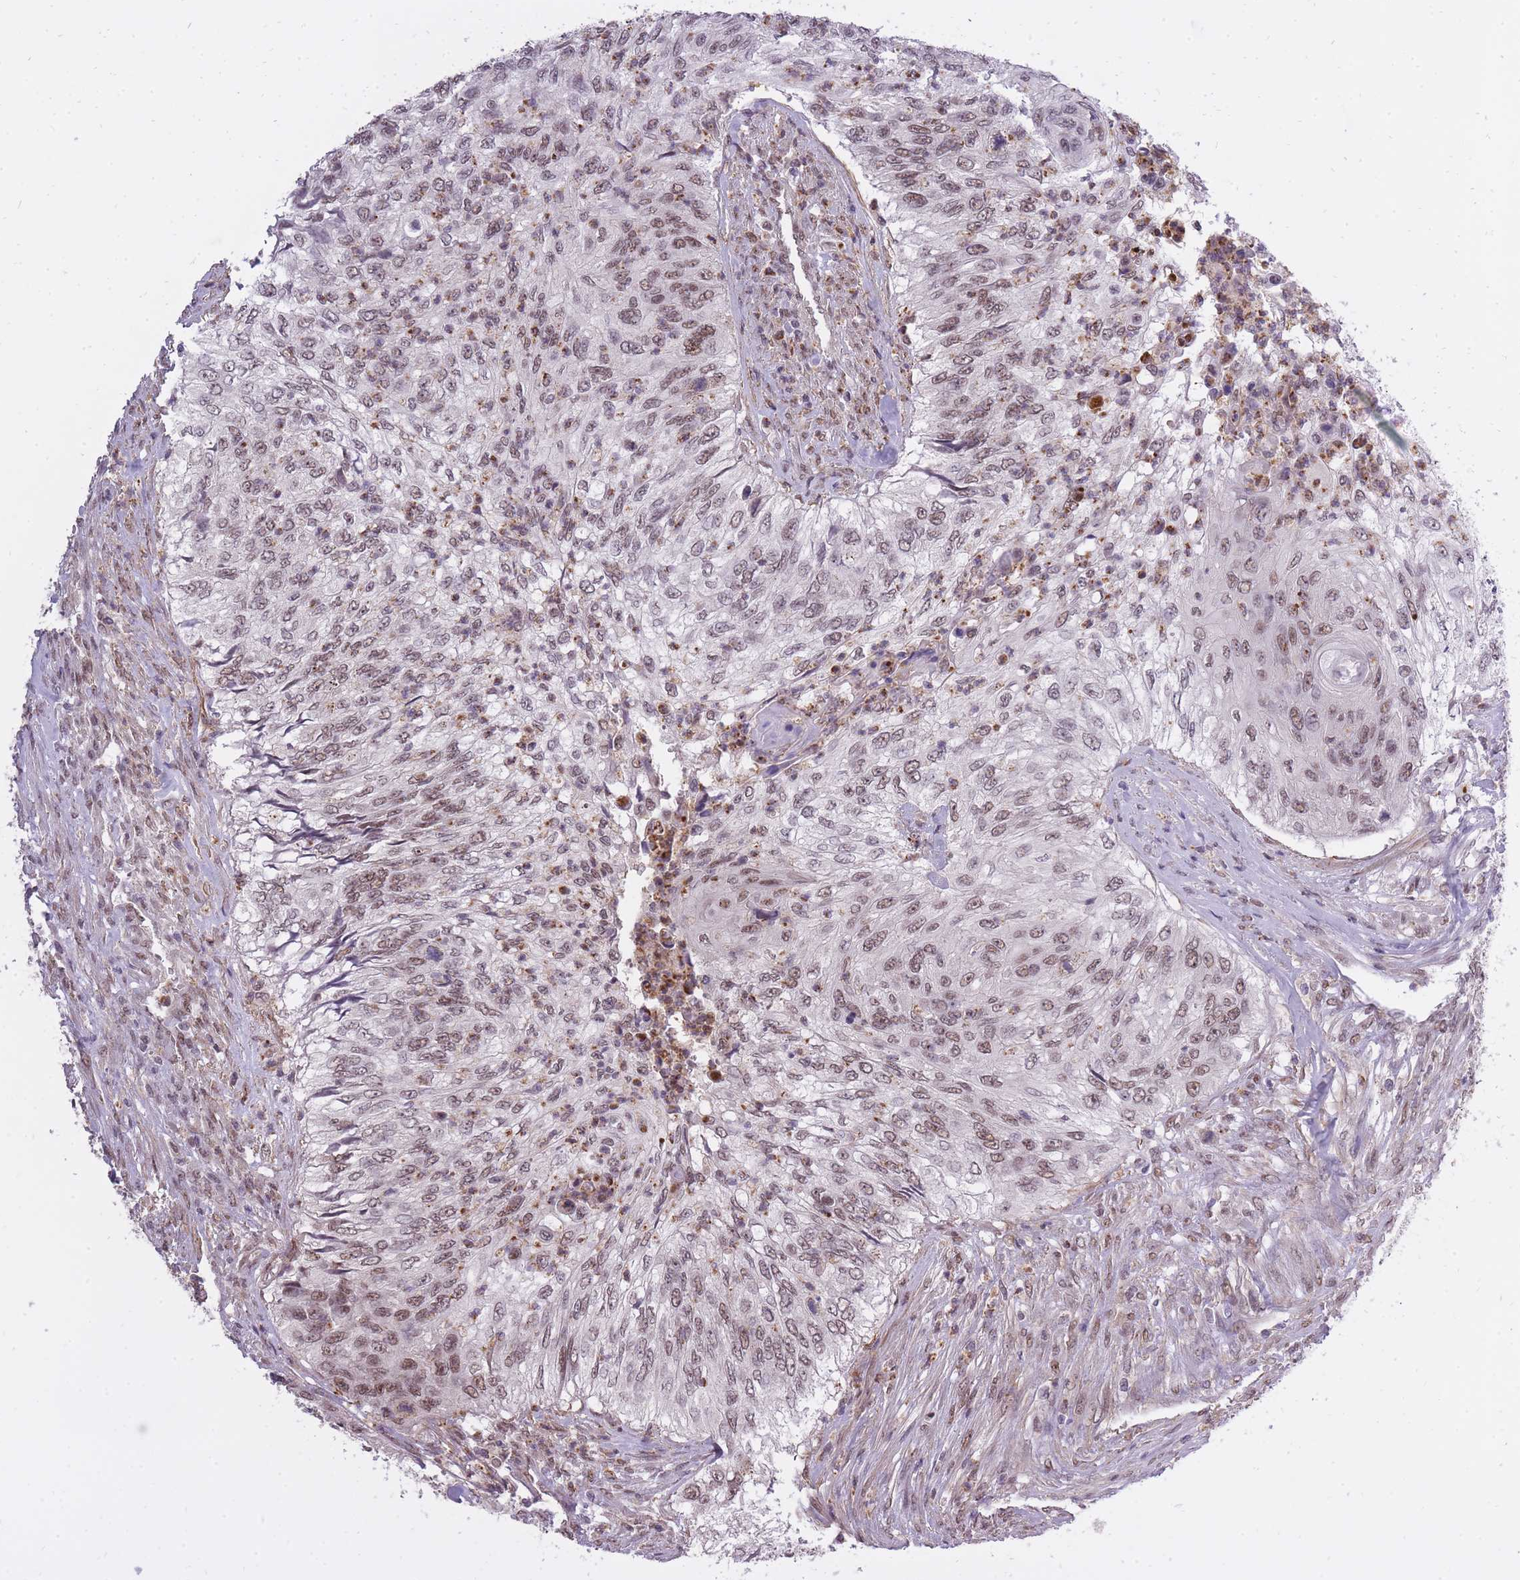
{"staining": {"intensity": "moderate", "quantity": ">75%", "location": "nuclear"}, "tissue": "urothelial cancer", "cell_type": "Tumor cells", "image_type": "cancer", "snomed": [{"axis": "morphology", "description": "Urothelial carcinoma, High grade"}, {"axis": "topography", "description": "Urinary bladder"}], "caption": "This is an image of immunohistochemistry (IHC) staining of urothelial cancer, which shows moderate expression in the nuclear of tumor cells.", "gene": "TIGD1", "patient": {"sex": "female", "age": 60}}